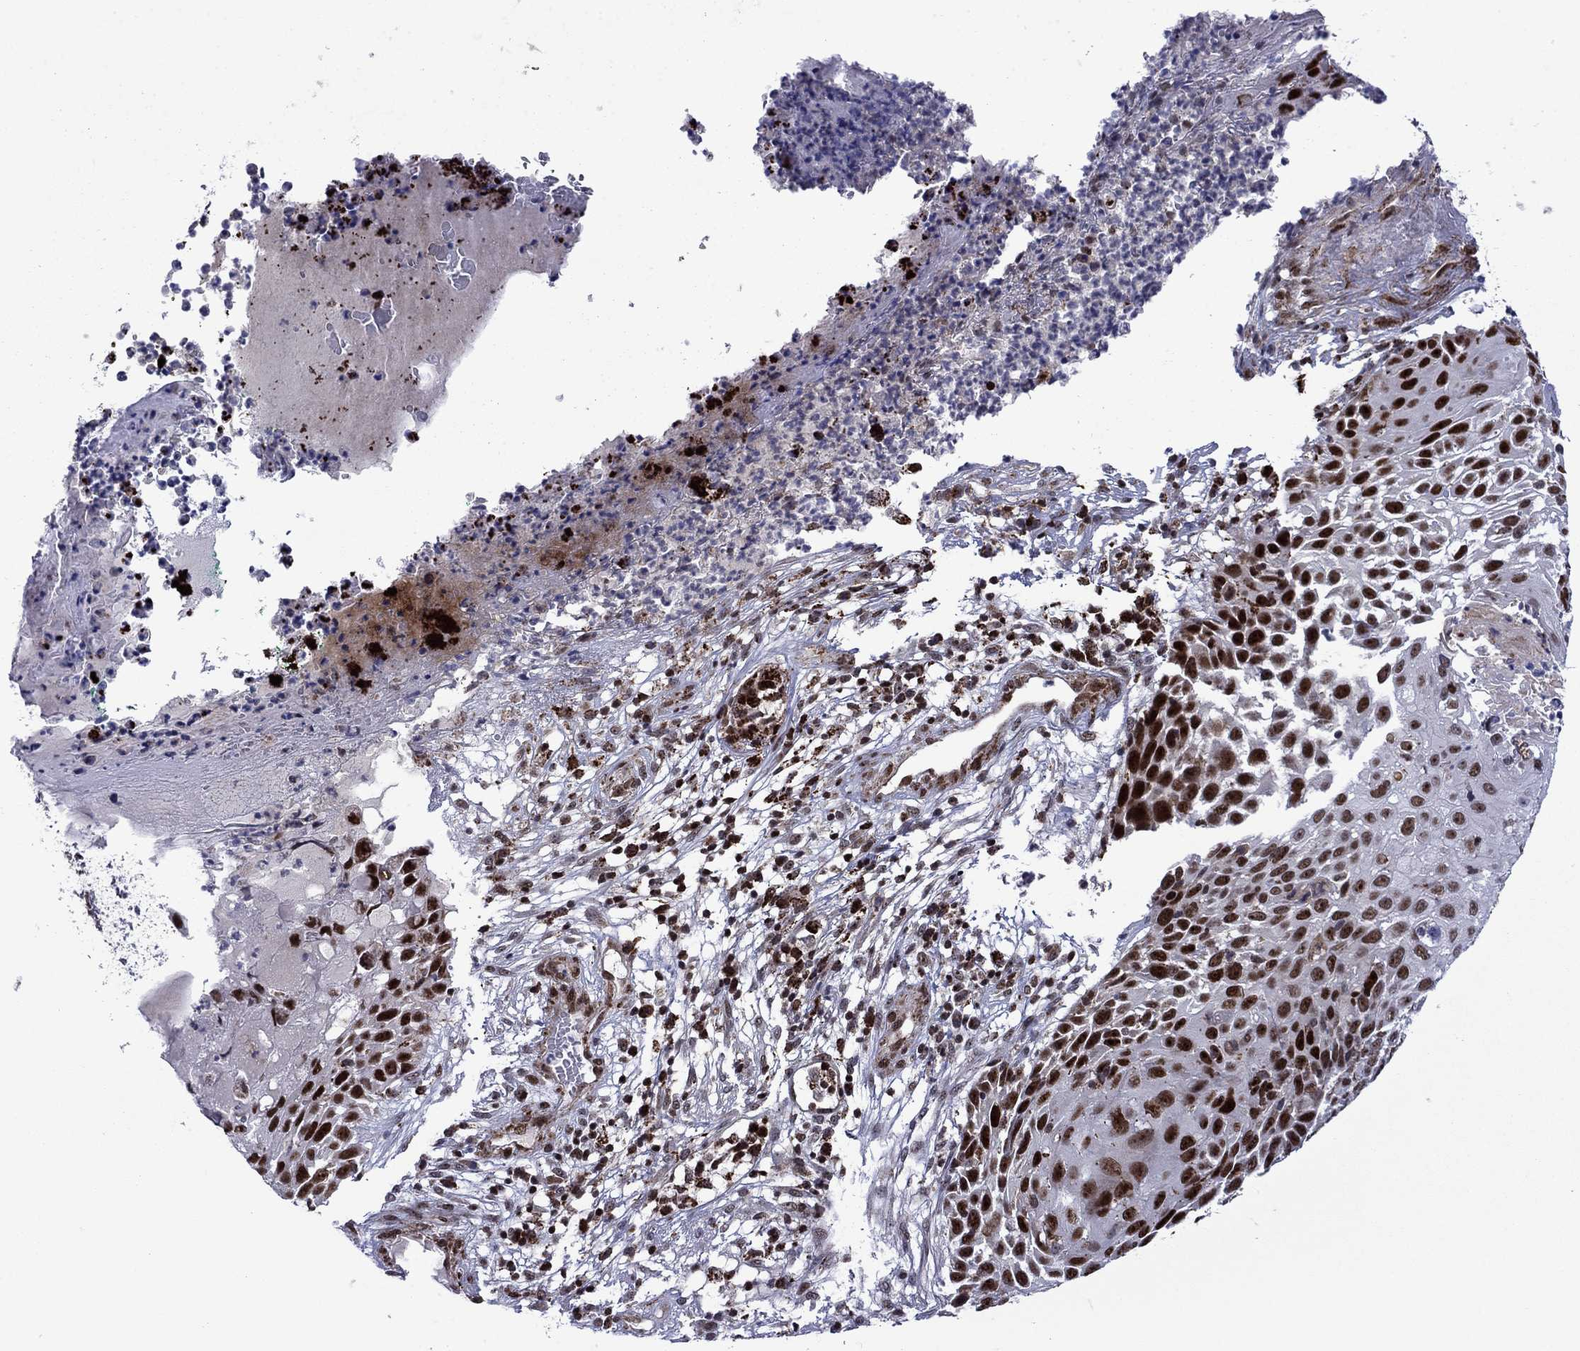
{"staining": {"intensity": "strong", "quantity": "25%-75%", "location": "nuclear"}, "tissue": "skin cancer", "cell_type": "Tumor cells", "image_type": "cancer", "snomed": [{"axis": "morphology", "description": "Squamous cell carcinoma, NOS"}, {"axis": "topography", "description": "Skin"}], "caption": "Skin cancer (squamous cell carcinoma) stained for a protein demonstrates strong nuclear positivity in tumor cells.", "gene": "SURF2", "patient": {"sex": "male", "age": 92}}